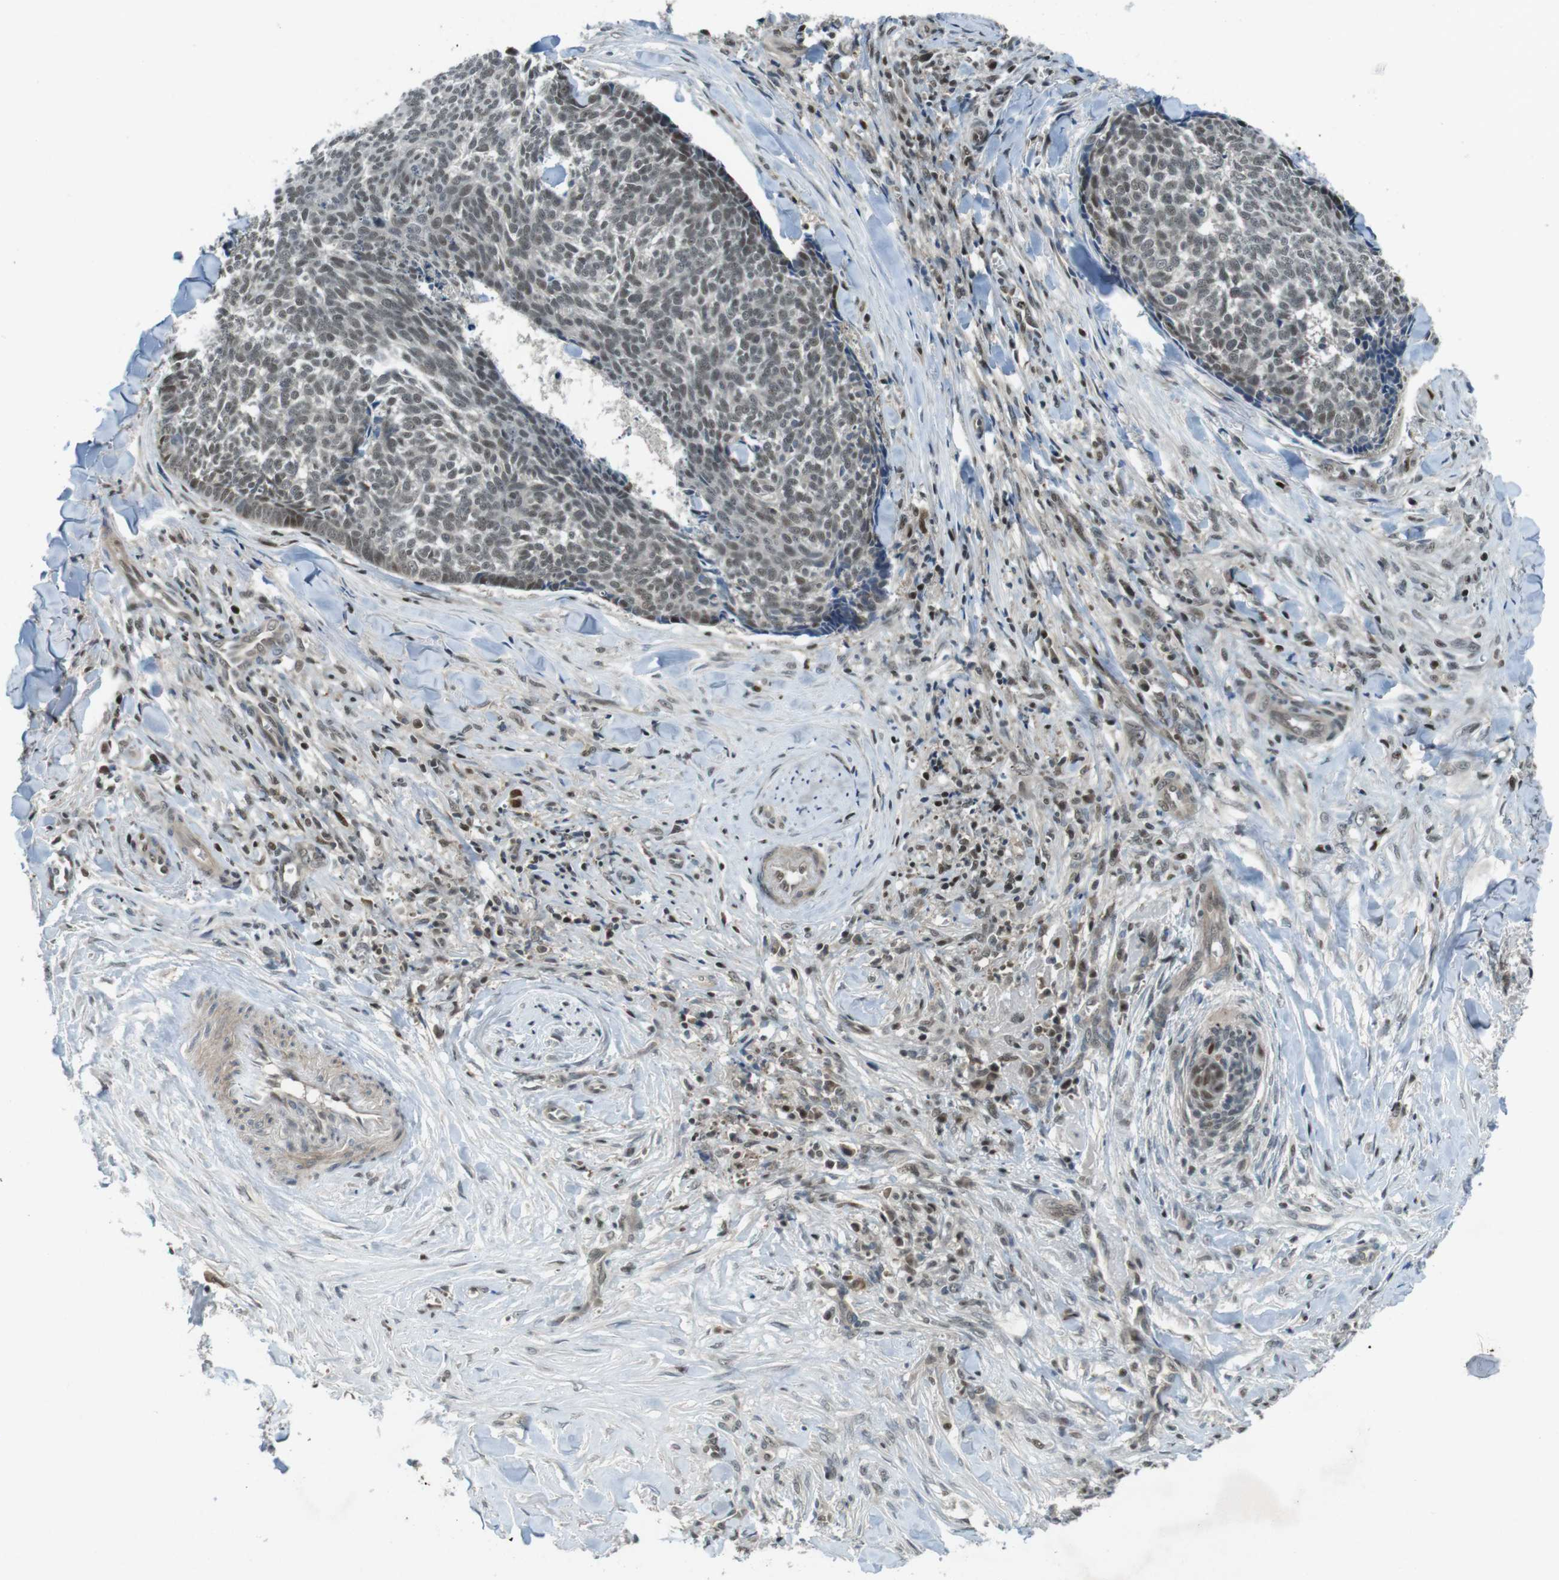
{"staining": {"intensity": "weak", "quantity": ">75%", "location": "nuclear"}, "tissue": "skin cancer", "cell_type": "Tumor cells", "image_type": "cancer", "snomed": [{"axis": "morphology", "description": "Basal cell carcinoma"}, {"axis": "topography", "description": "Skin"}], "caption": "Skin cancer (basal cell carcinoma) stained with a brown dye reveals weak nuclear positive positivity in approximately >75% of tumor cells.", "gene": "MAPKAPK5", "patient": {"sex": "male", "age": 84}}